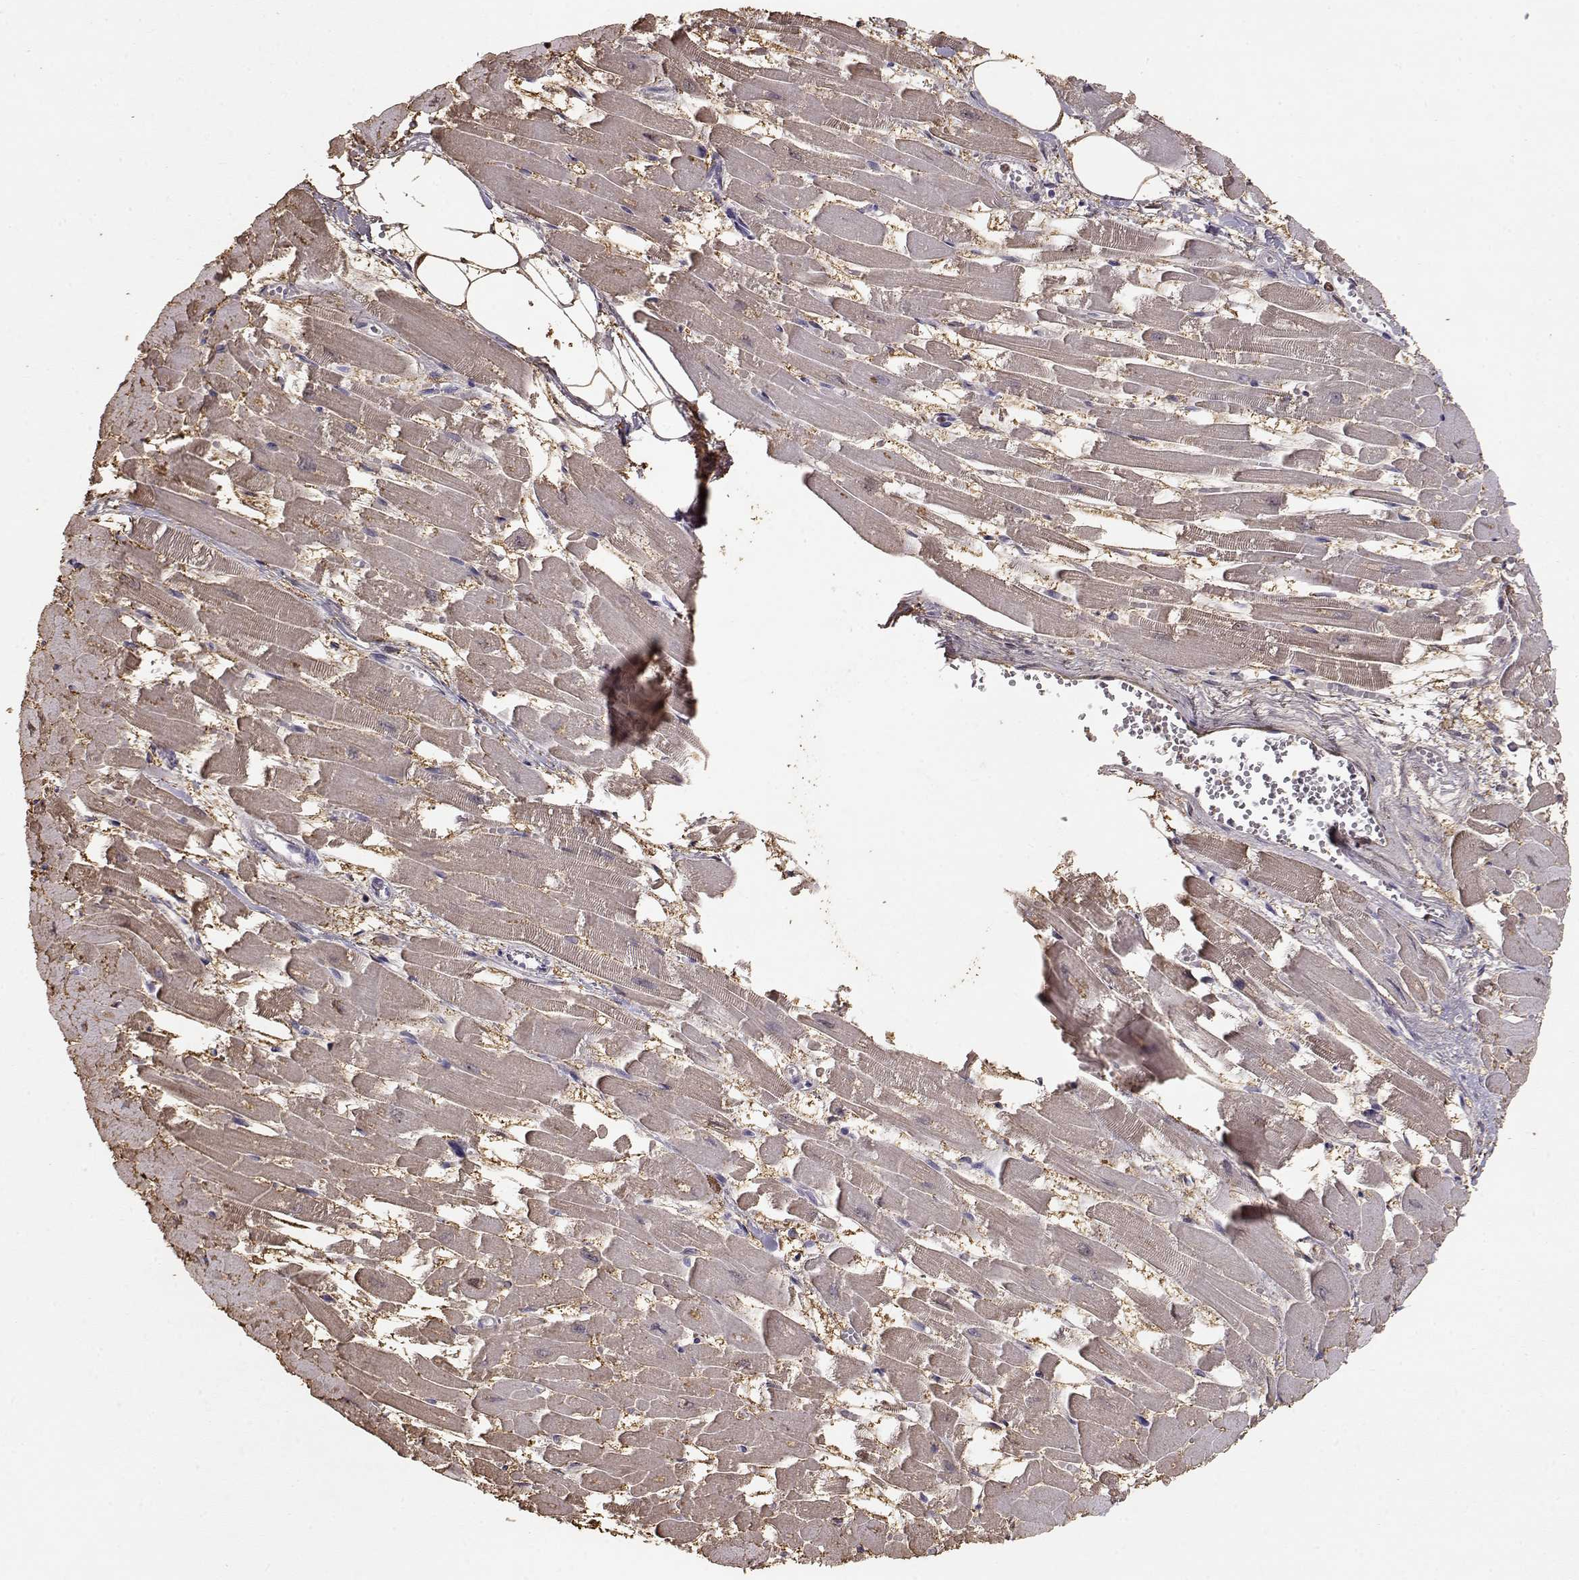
{"staining": {"intensity": "weak", "quantity": ">75%", "location": "cytoplasmic/membranous"}, "tissue": "heart muscle", "cell_type": "Cardiomyocytes", "image_type": "normal", "snomed": [{"axis": "morphology", "description": "Normal tissue, NOS"}, {"axis": "topography", "description": "Heart"}], "caption": "IHC micrograph of unremarkable heart muscle stained for a protein (brown), which displays low levels of weak cytoplasmic/membranous staining in about >75% of cardiomyocytes.", "gene": "SLC18A1", "patient": {"sex": "female", "age": 52}}